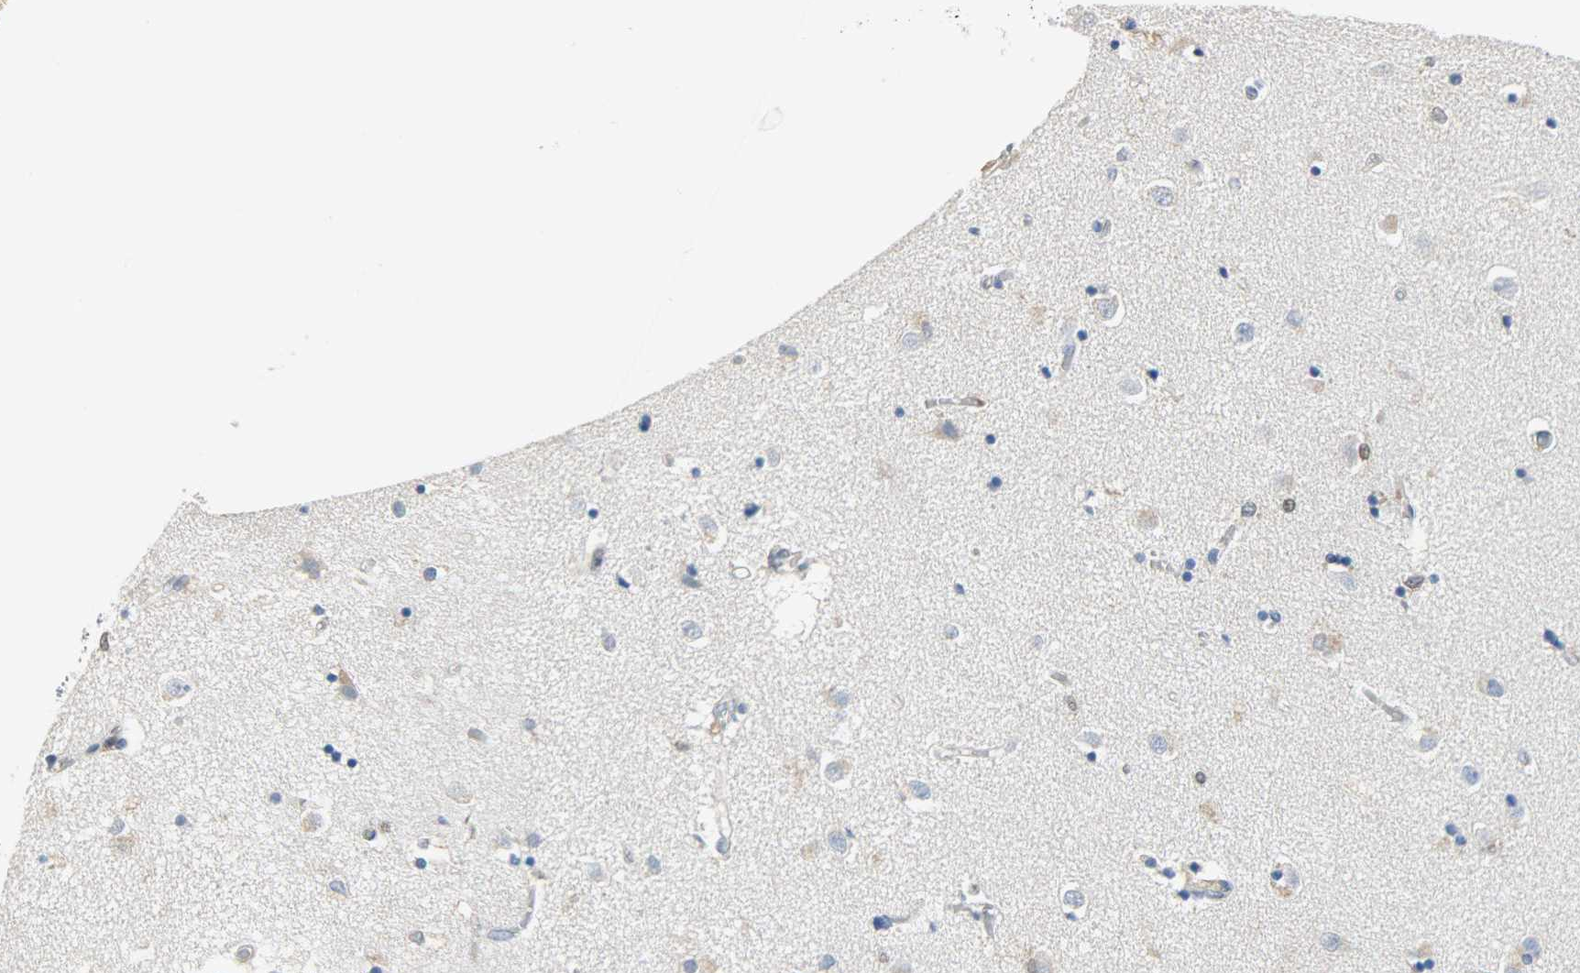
{"staining": {"intensity": "moderate", "quantity": "<25%", "location": "nuclear"}, "tissue": "caudate", "cell_type": "Glial cells", "image_type": "normal", "snomed": [{"axis": "morphology", "description": "Normal tissue, NOS"}, {"axis": "topography", "description": "Lateral ventricle wall"}], "caption": "Caudate stained with IHC displays moderate nuclear staining in approximately <25% of glial cells.", "gene": "EIF4EBP1", "patient": {"sex": "female", "age": 54}}